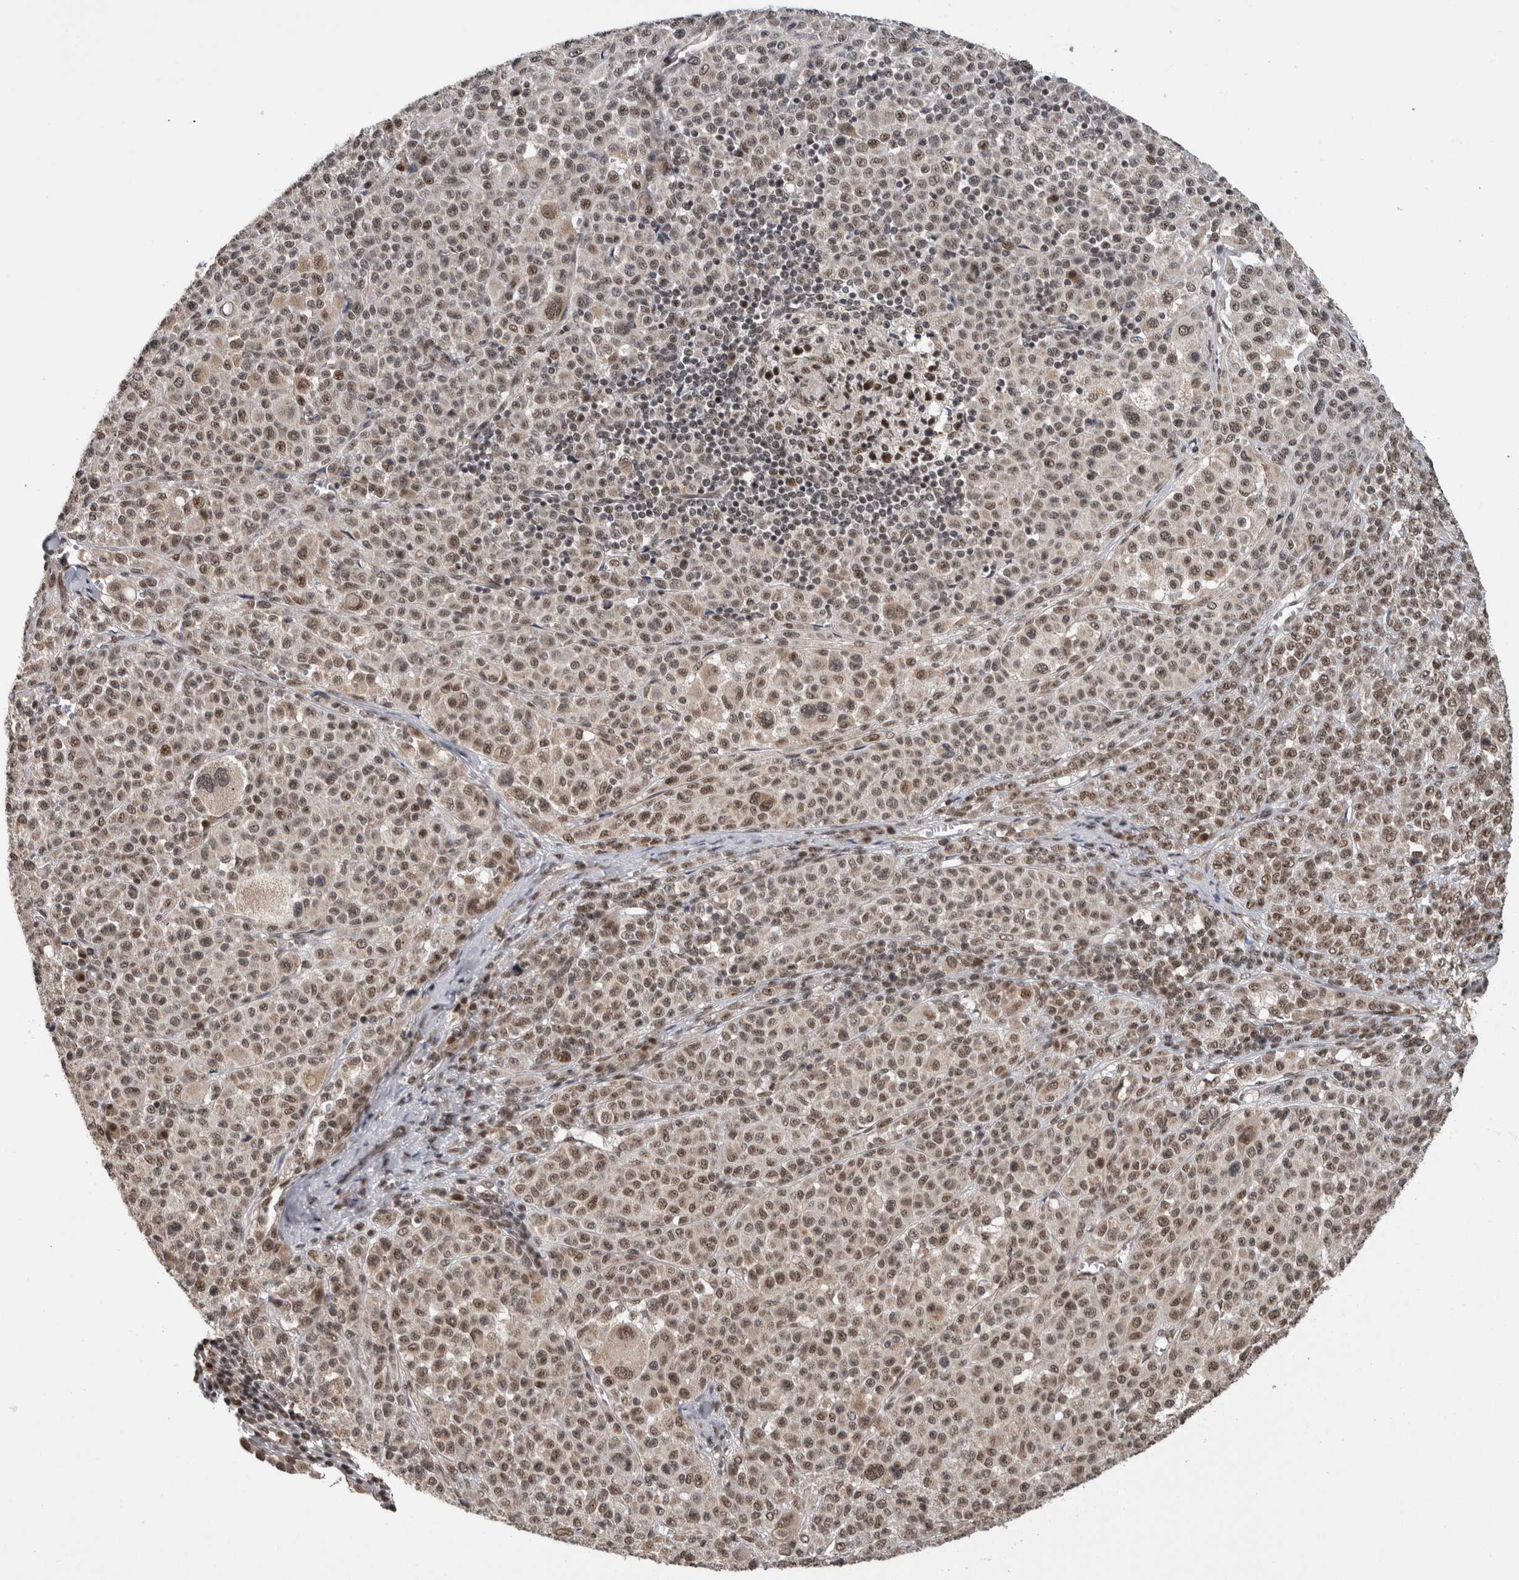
{"staining": {"intensity": "moderate", "quantity": ">75%", "location": "nuclear"}, "tissue": "melanoma", "cell_type": "Tumor cells", "image_type": "cancer", "snomed": [{"axis": "morphology", "description": "Malignant melanoma, Metastatic site"}, {"axis": "topography", "description": "Skin"}], "caption": "This is a photomicrograph of IHC staining of melanoma, which shows moderate positivity in the nuclear of tumor cells.", "gene": "CPSF2", "patient": {"sex": "female", "age": 74}}